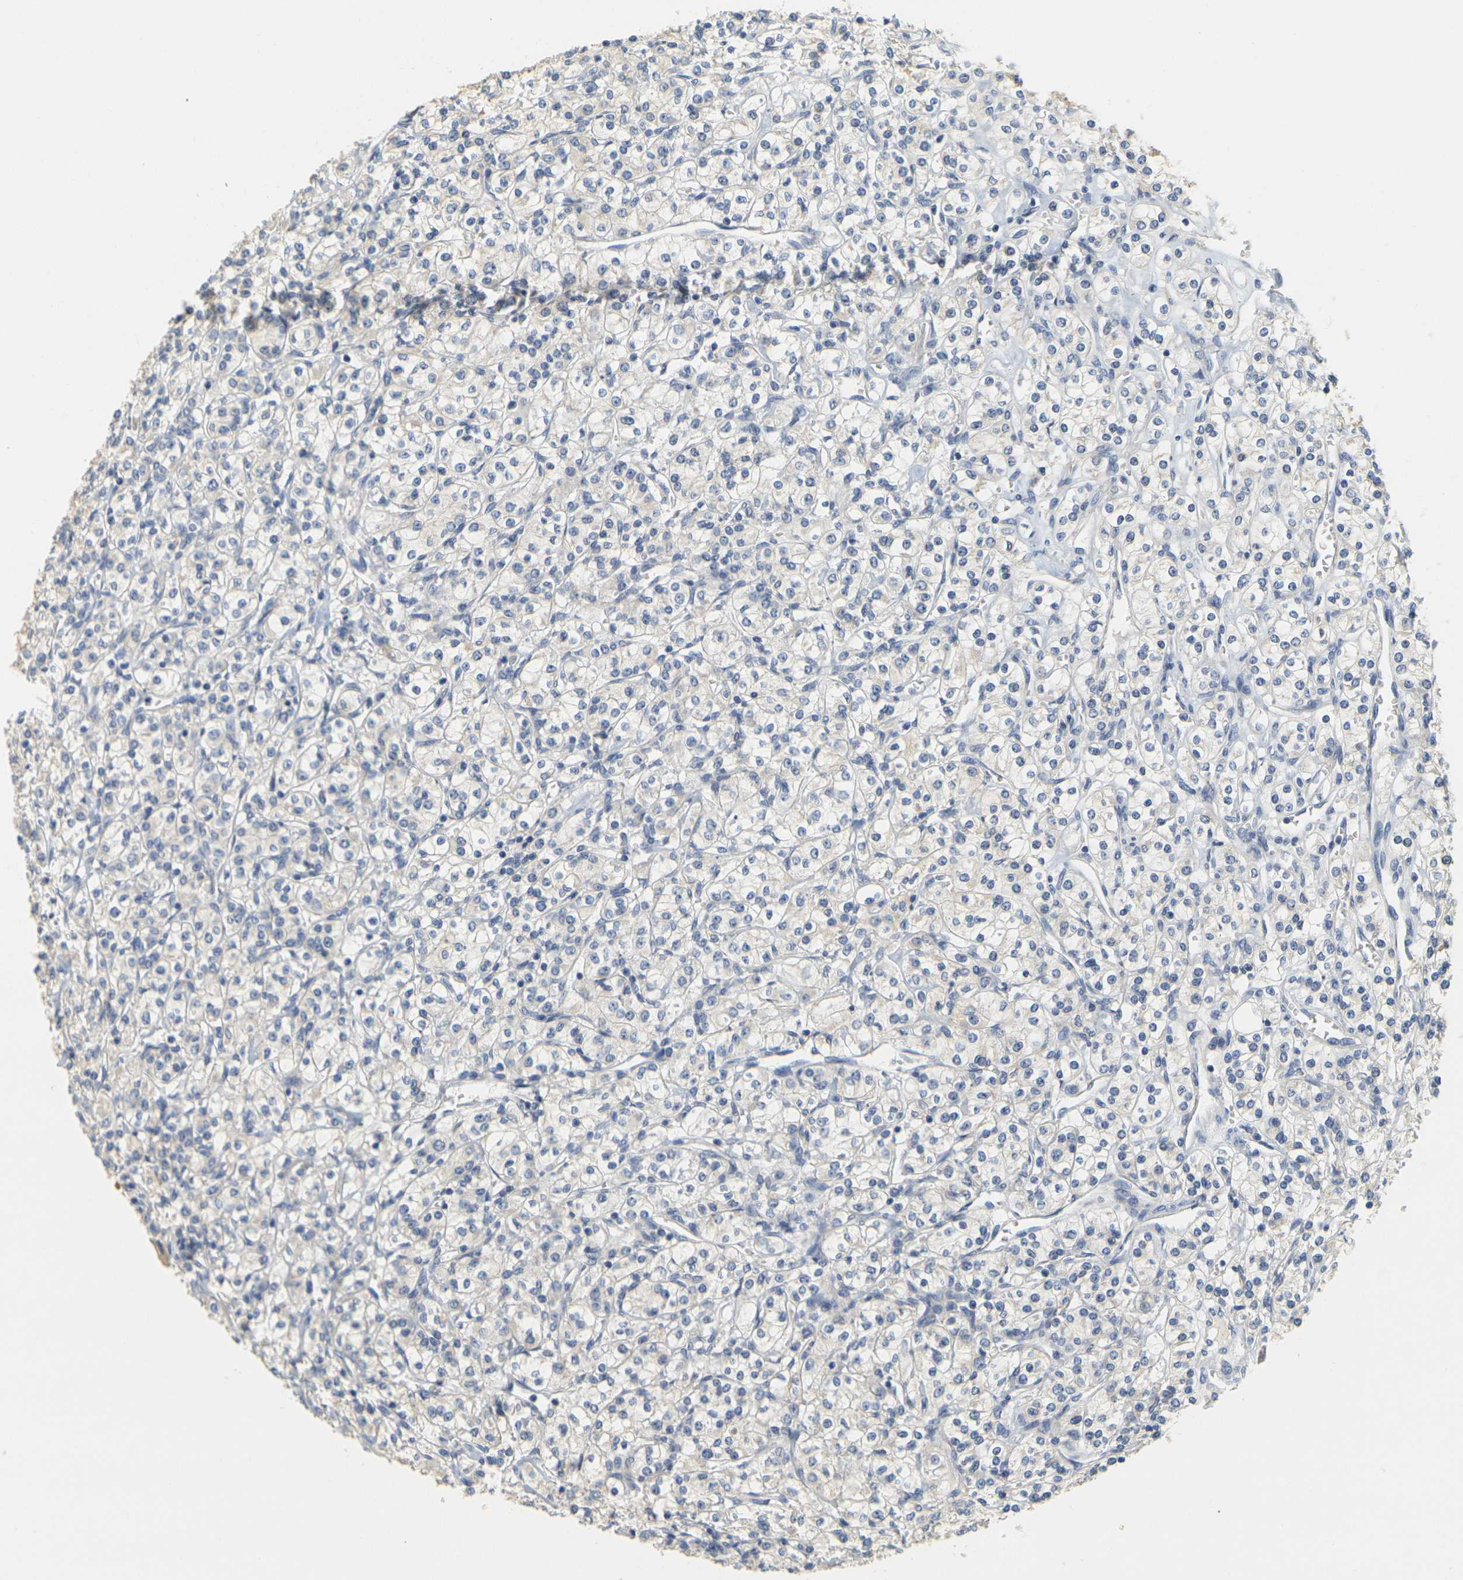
{"staining": {"intensity": "negative", "quantity": "none", "location": "none"}, "tissue": "renal cancer", "cell_type": "Tumor cells", "image_type": "cancer", "snomed": [{"axis": "morphology", "description": "Adenocarcinoma, NOS"}, {"axis": "topography", "description": "Kidney"}], "caption": "DAB immunohistochemical staining of human renal adenocarcinoma displays no significant positivity in tumor cells.", "gene": "GDAP1", "patient": {"sex": "male", "age": 77}}